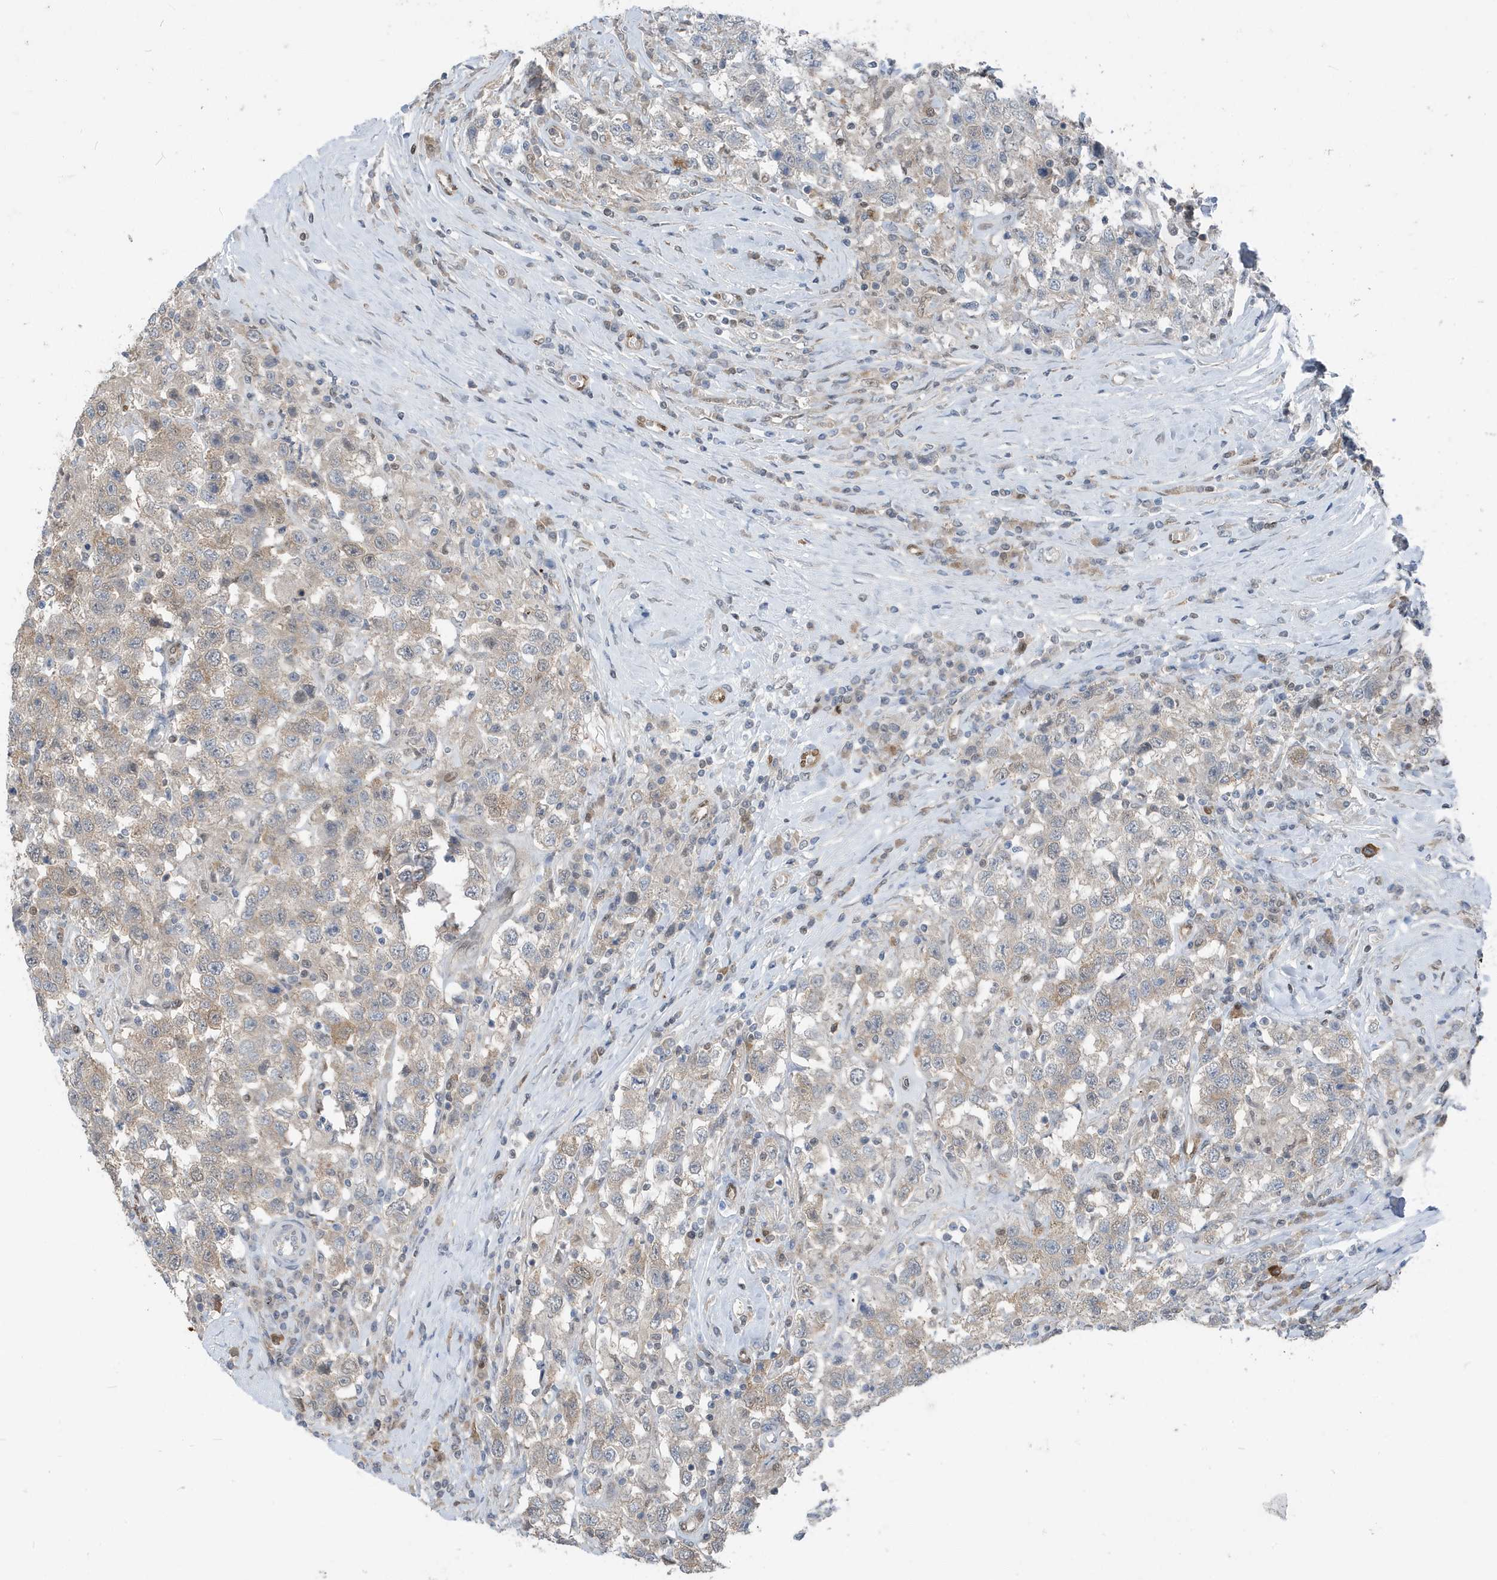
{"staining": {"intensity": "weak", "quantity": "<25%", "location": "cytoplasmic/membranous"}, "tissue": "testis cancer", "cell_type": "Tumor cells", "image_type": "cancer", "snomed": [{"axis": "morphology", "description": "Seminoma, NOS"}, {"axis": "topography", "description": "Testis"}], "caption": "An image of human testis cancer (seminoma) is negative for staining in tumor cells. (DAB immunohistochemistry (IHC) with hematoxylin counter stain).", "gene": "NCOA7", "patient": {"sex": "male", "age": 41}}